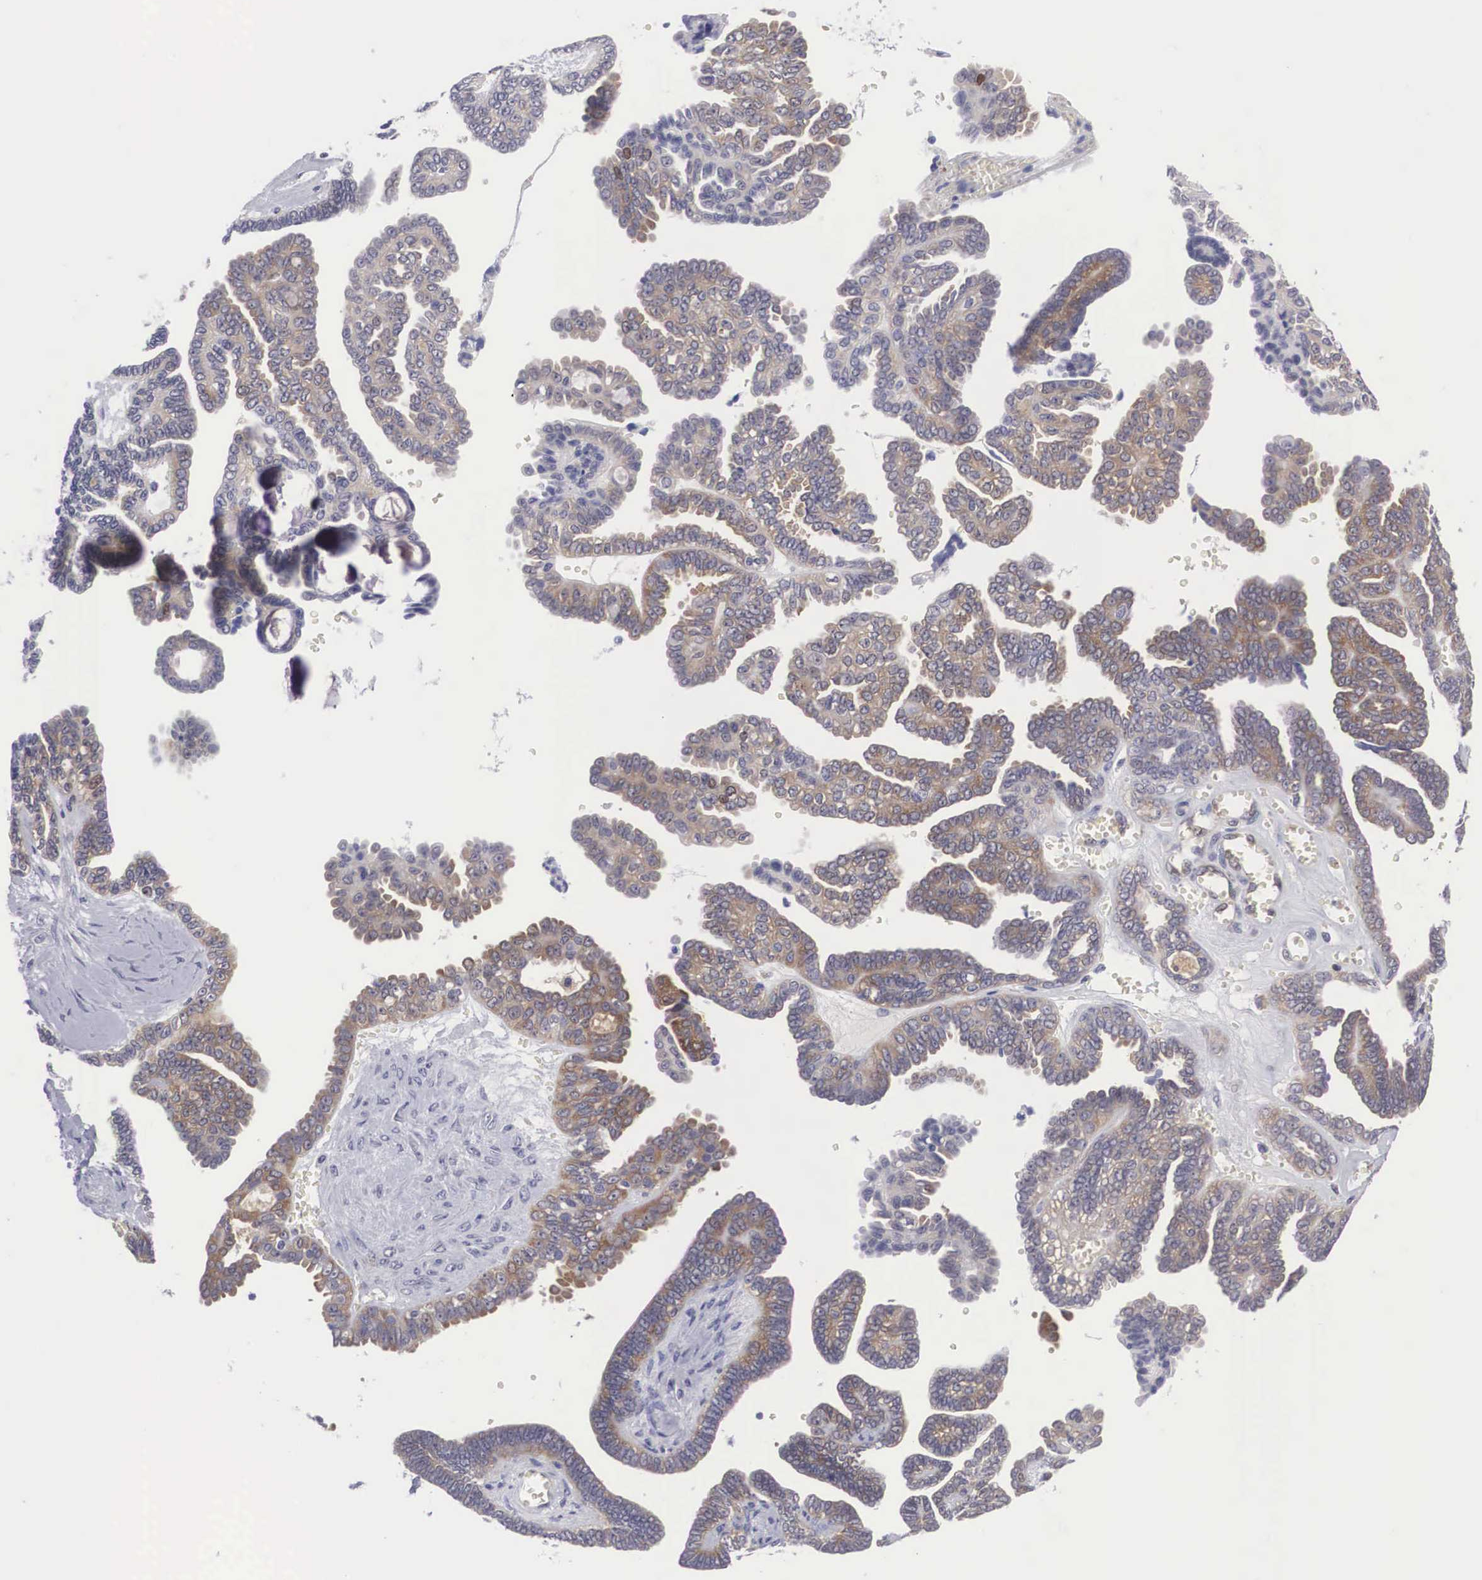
{"staining": {"intensity": "moderate", "quantity": "<25%", "location": "nuclear"}, "tissue": "ovarian cancer", "cell_type": "Tumor cells", "image_type": "cancer", "snomed": [{"axis": "morphology", "description": "Cystadenocarcinoma, serous, NOS"}, {"axis": "topography", "description": "Ovary"}], "caption": "The micrograph demonstrates staining of serous cystadenocarcinoma (ovarian), revealing moderate nuclear protein staining (brown color) within tumor cells. The staining is performed using DAB brown chromogen to label protein expression. The nuclei are counter-stained blue using hematoxylin.", "gene": "MAST4", "patient": {"sex": "female", "age": 71}}